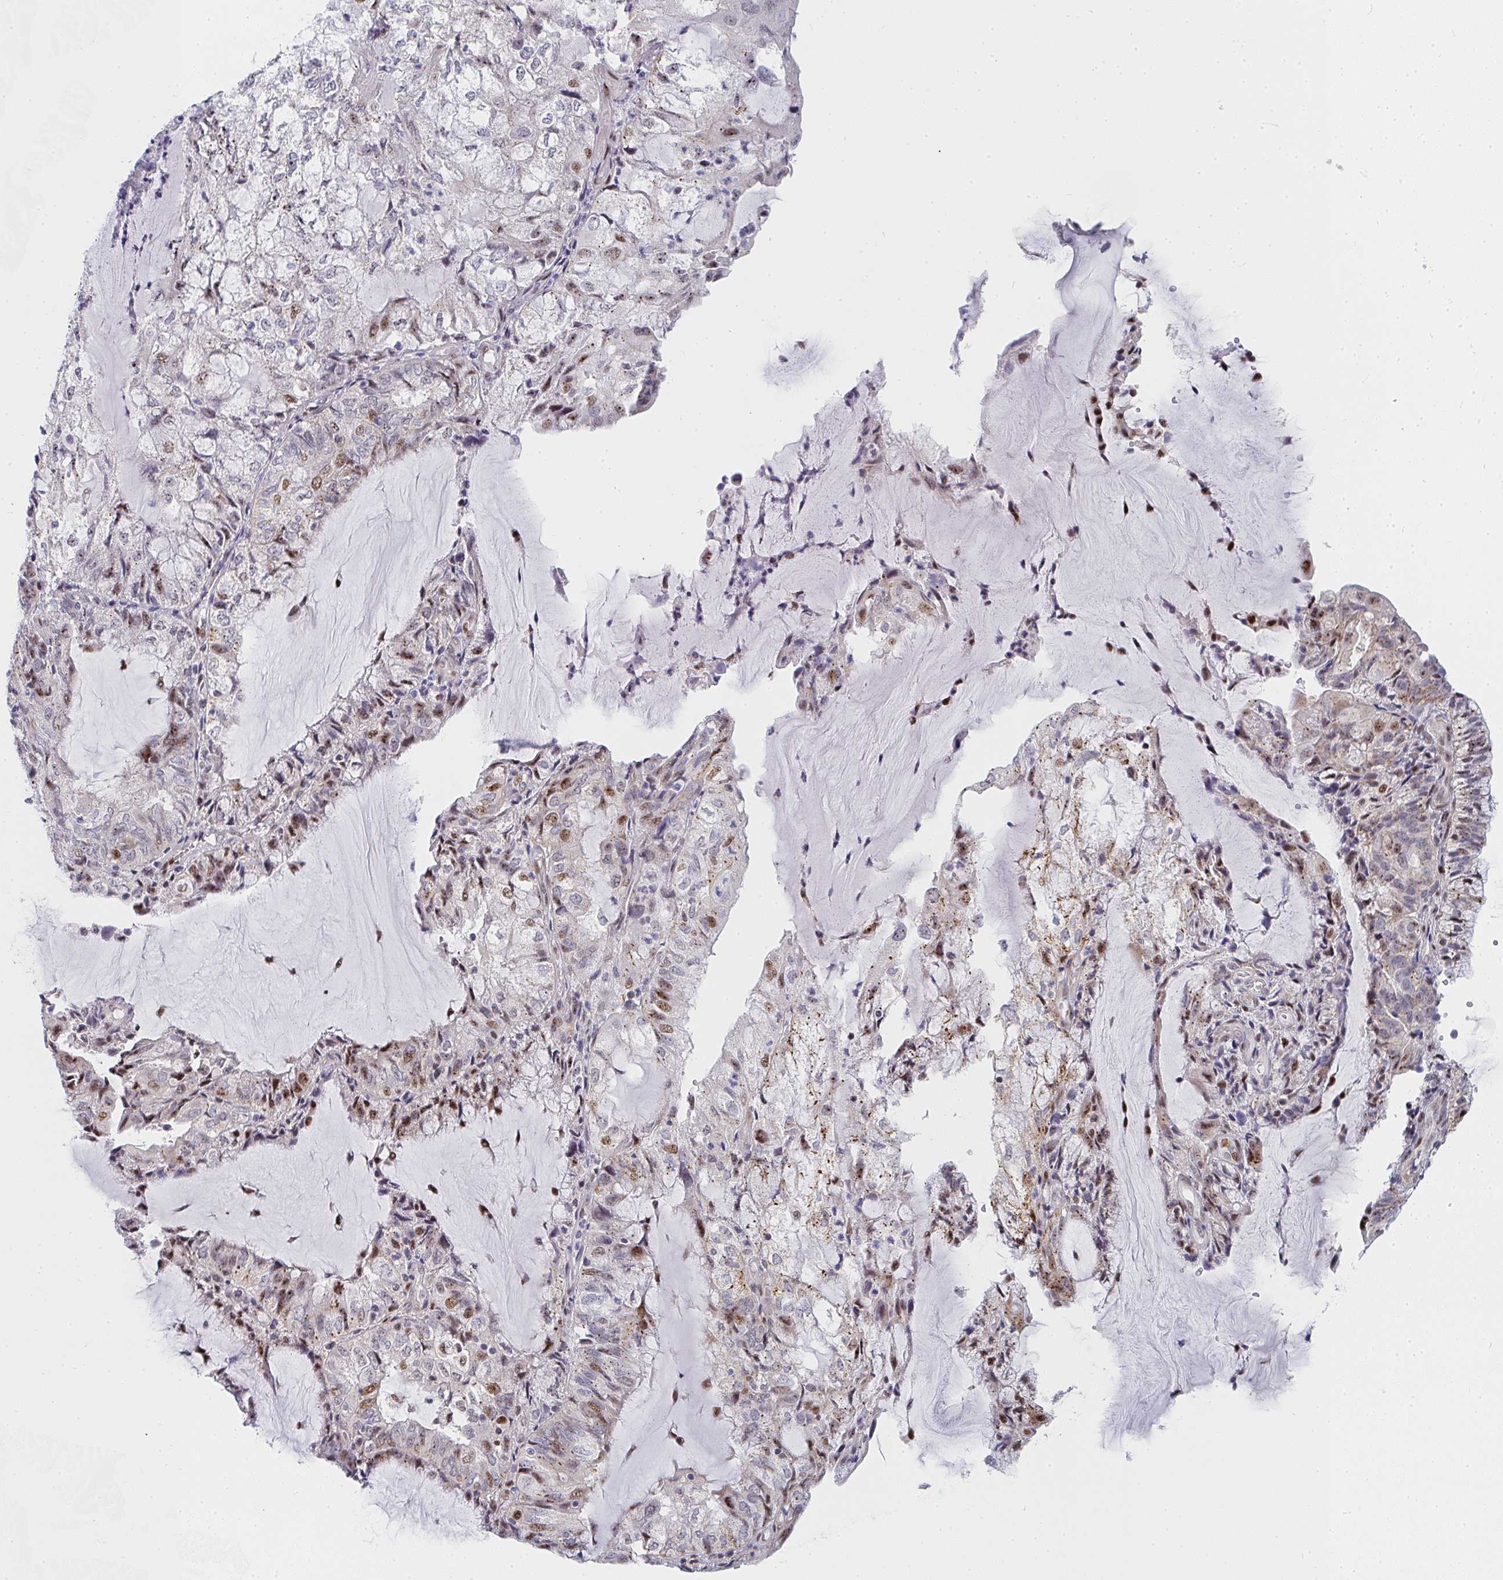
{"staining": {"intensity": "moderate", "quantity": "25%-75%", "location": "cytoplasmic/membranous,nuclear"}, "tissue": "endometrial cancer", "cell_type": "Tumor cells", "image_type": "cancer", "snomed": [{"axis": "morphology", "description": "Adenocarcinoma, NOS"}, {"axis": "topography", "description": "Endometrium"}], "caption": "The image reveals immunohistochemical staining of adenocarcinoma (endometrial). There is moderate cytoplasmic/membranous and nuclear staining is present in about 25%-75% of tumor cells. (DAB IHC, brown staining for protein, blue staining for nuclei).", "gene": "ZIC3", "patient": {"sex": "female", "age": 81}}